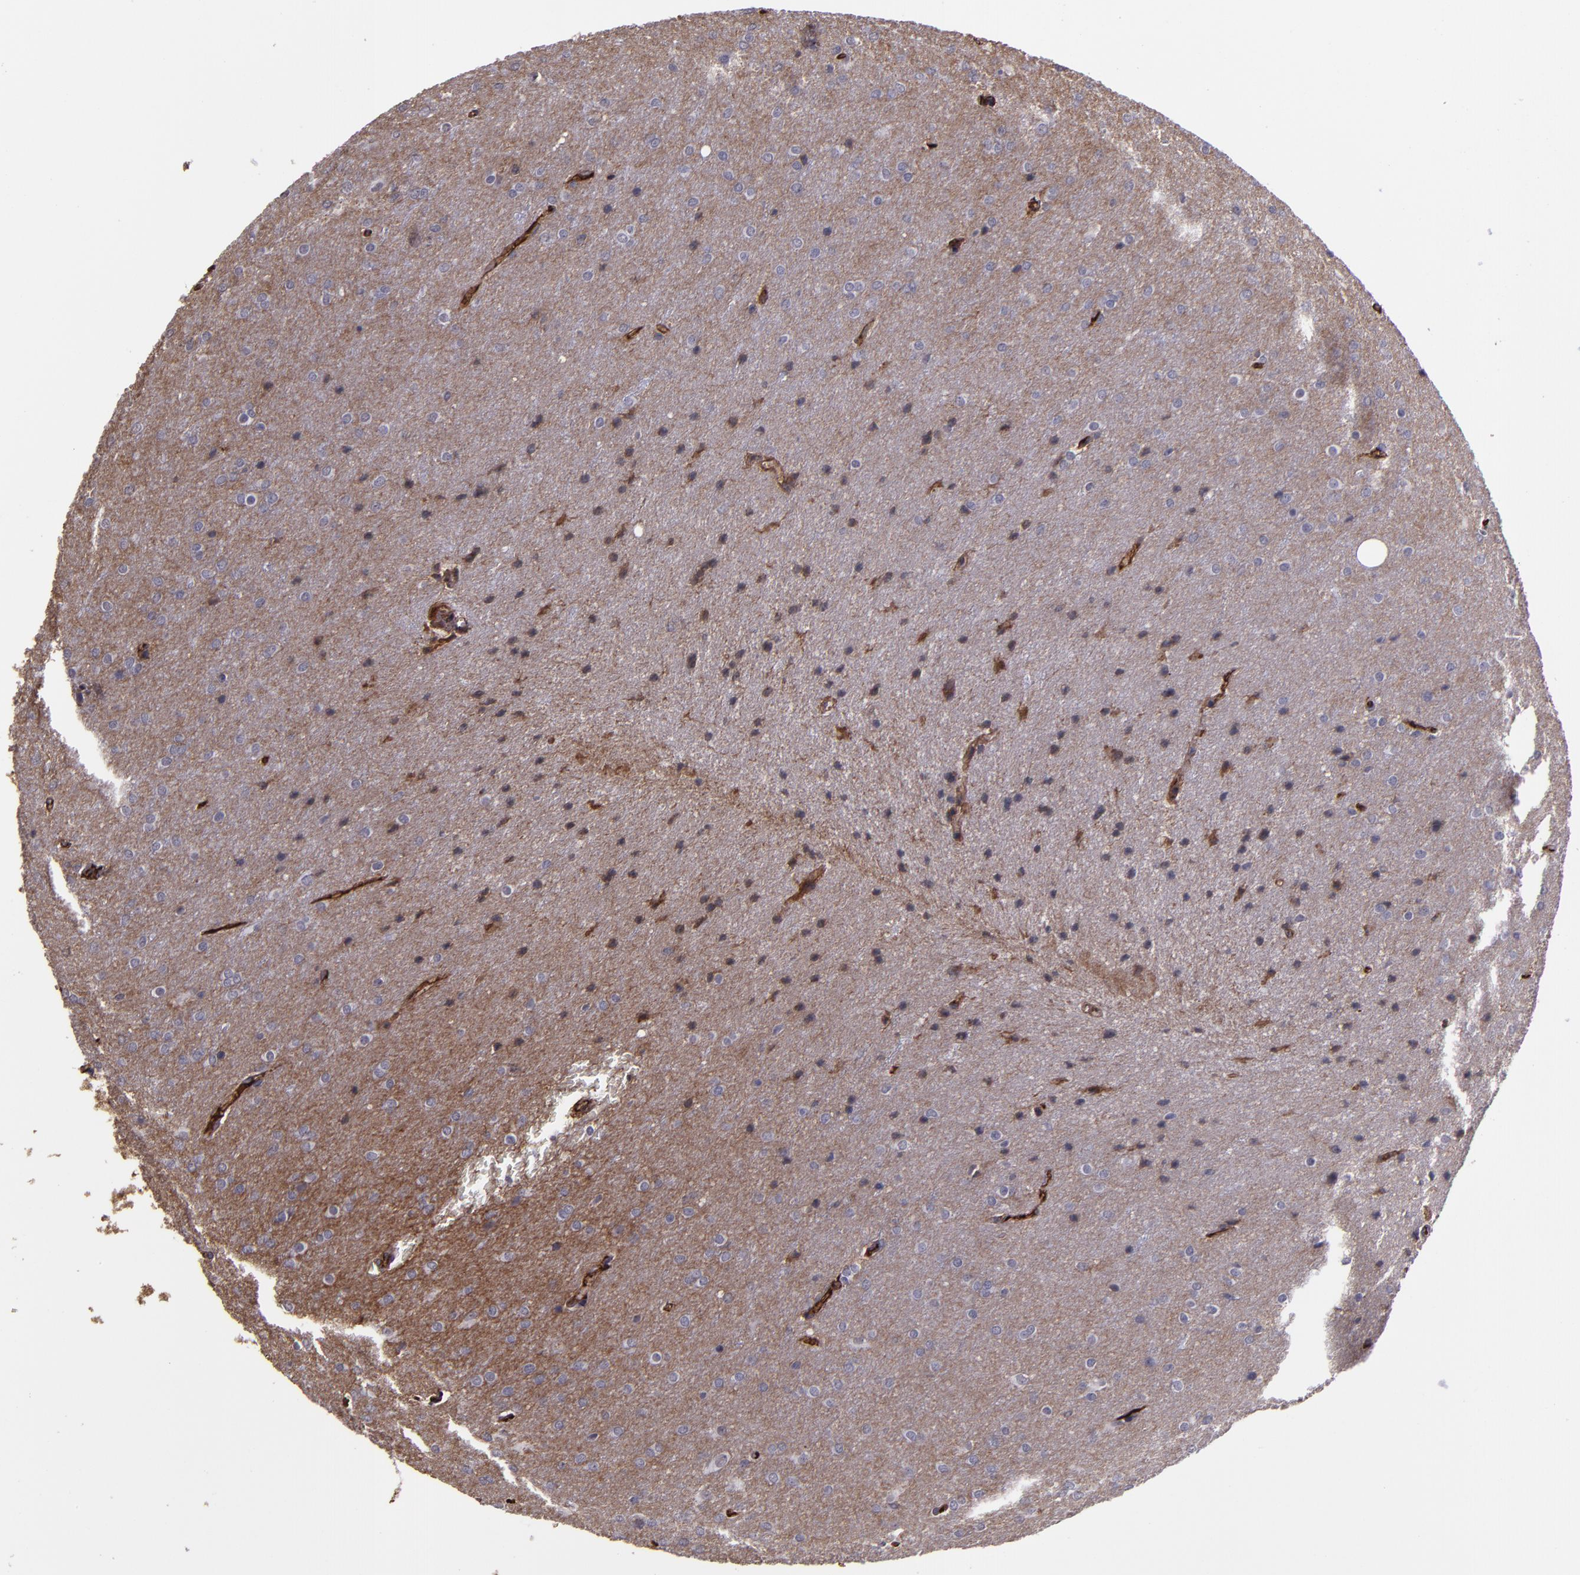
{"staining": {"intensity": "negative", "quantity": "none", "location": "none"}, "tissue": "glioma", "cell_type": "Tumor cells", "image_type": "cancer", "snomed": [{"axis": "morphology", "description": "Glioma, malignant, Low grade"}, {"axis": "topography", "description": "Brain"}], "caption": "The immunohistochemistry micrograph has no significant staining in tumor cells of glioma tissue.", "gene": "A2M", "patient": {"sex": "female", "age": 32}}